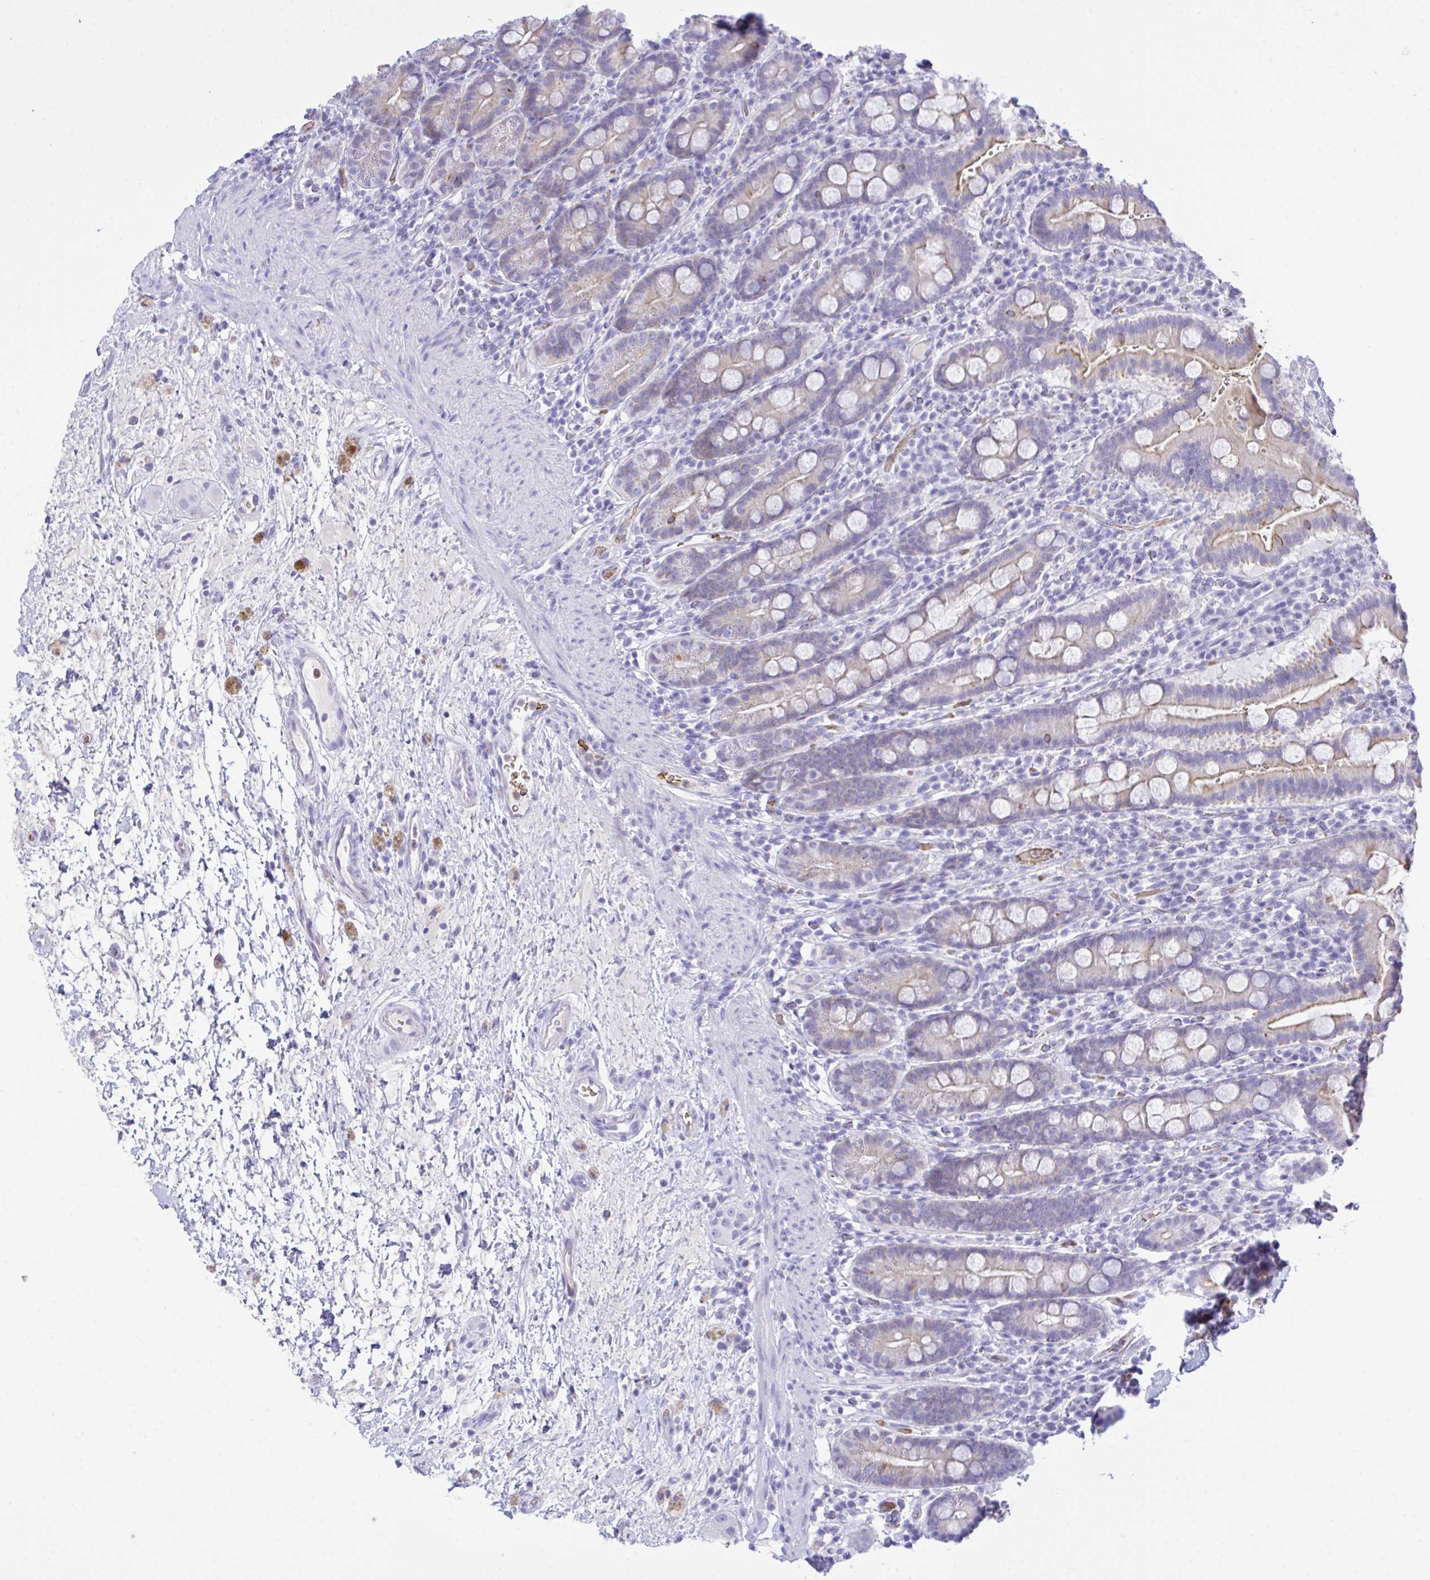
{"staining": {"intensity": "weak", "quantity": "25%-75%", "location": "cytoplasmic/membranous"}, "tissue": "small intestine", "cell_type": "Glandular cells", "image_type": "normal", "snomed": [{"axis": "morphology", "description": "Normal tissue, NOS"}, {"axis": "topography", "description": "Small intestine"}], "caption": "Protein analysis of benign small intestine exhibits weak cytoplasmic/membranous staining in about 25%-75% of glandular cells. The staining was performed using DAB (3,3'-diaminobenzidine) to visualize the protein expression in brown, while the nuclei were stained in blue with hematoxylin (Magnification: 20x).", "gene": "ZNF221", "patient": {"sex": "male", "age": 26}}